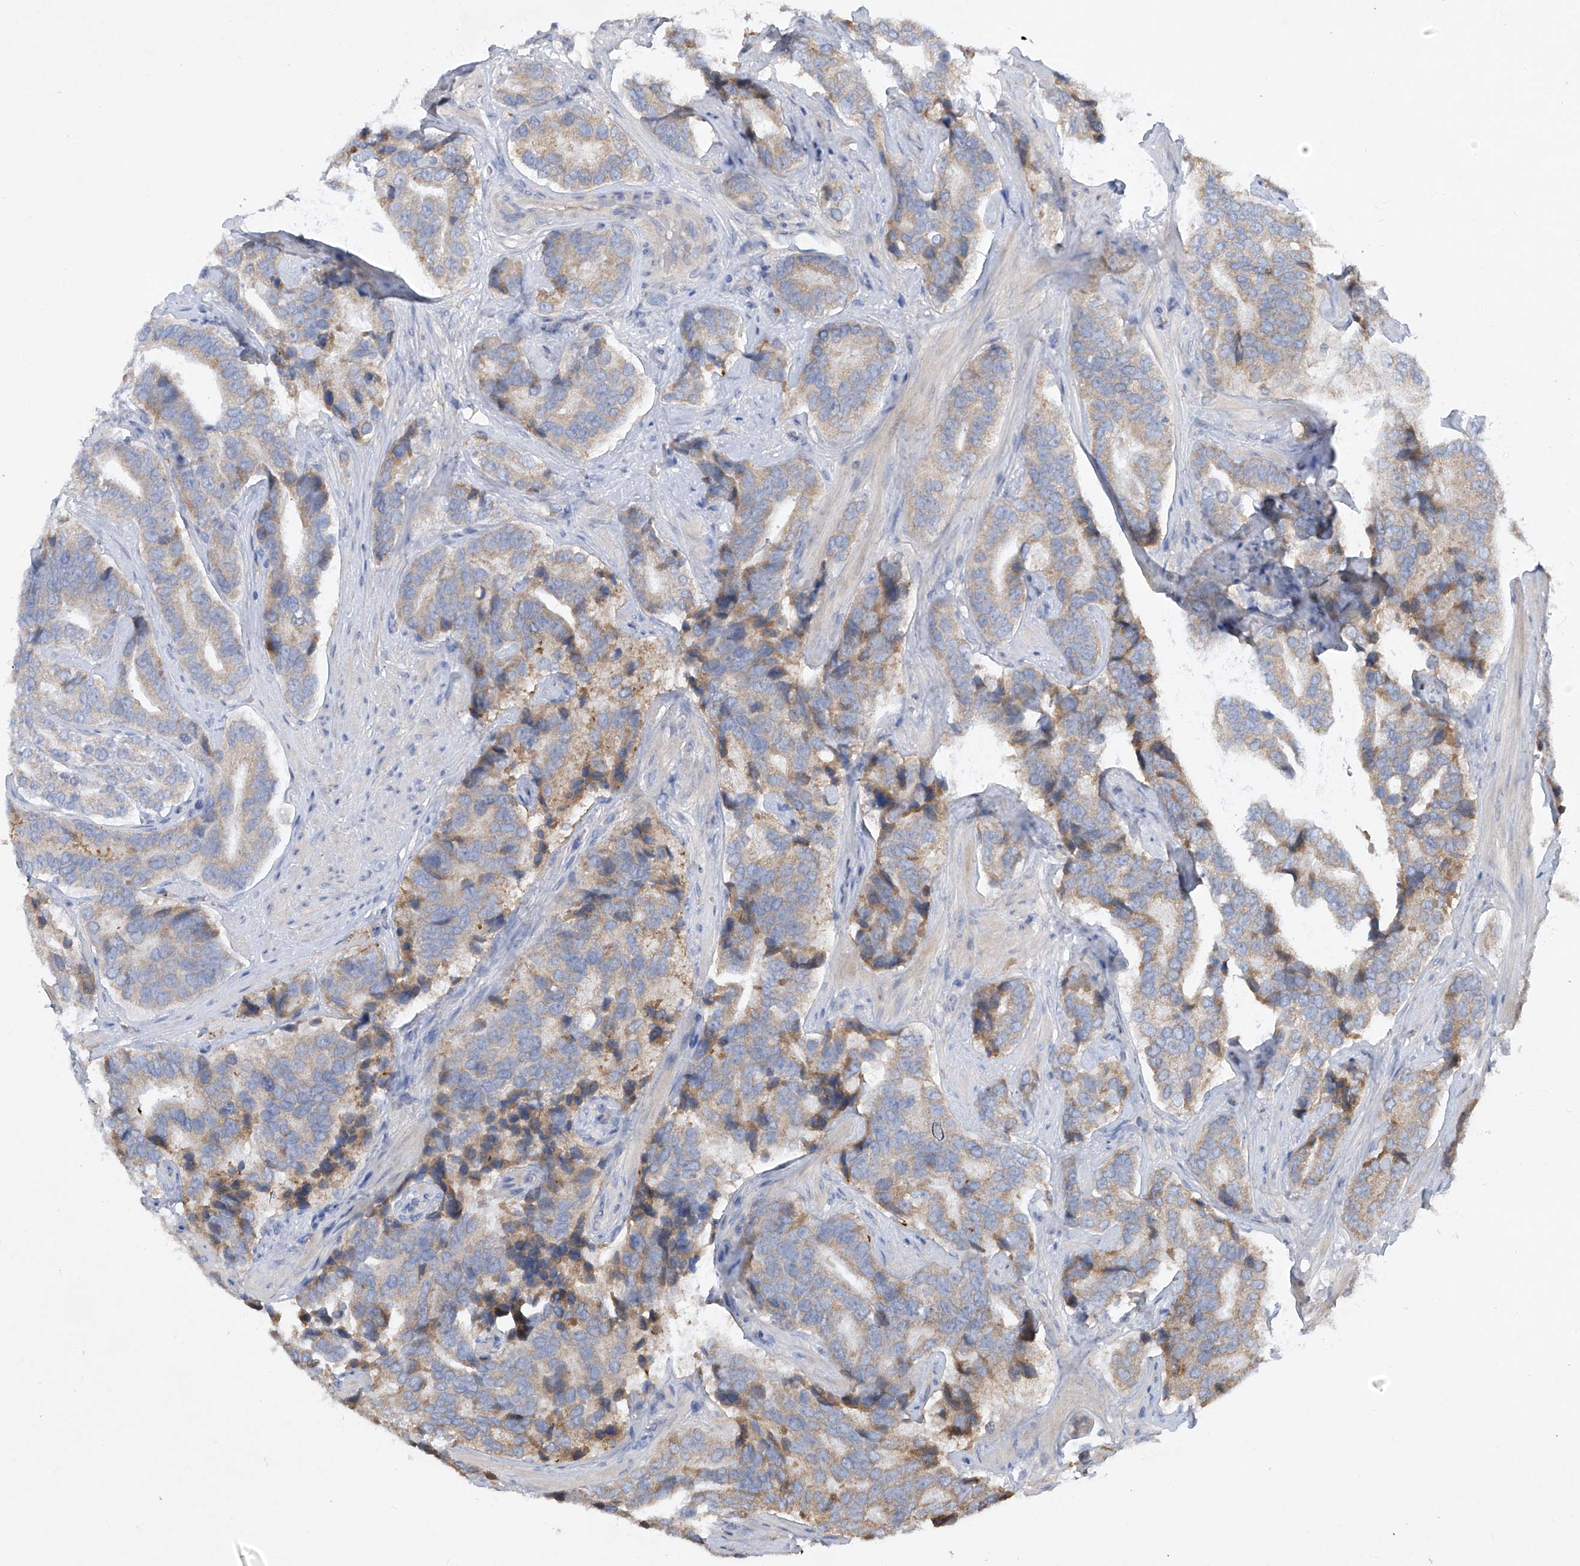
{"staining": {"intensity": "weak", "quantity": "25%-75%", "location": "cytoplasmic/membranous"}, "tissue": "prostate cancer", "cell_type": "Tumor cells", "image_type": "cancer", "snomed": [{"axis": "morphology", "description": "Adenocarcinoma, High grade"}, {"axis": "topography", "description": "Prostate"}], "caption": "Immunohistochemical staining of human high-grade adenocarcinoma (prostate) exhibits low levels of weak cytoplasmic/membranous expression in approximately 25%-75% of tumor cells. The protein is stained brown, and the nuclei are stained in blue (DAB IHC with brightfield microscopy, high magnification).", "gene": "HAS3", "patient": {"sex": "male", "age": 60}}